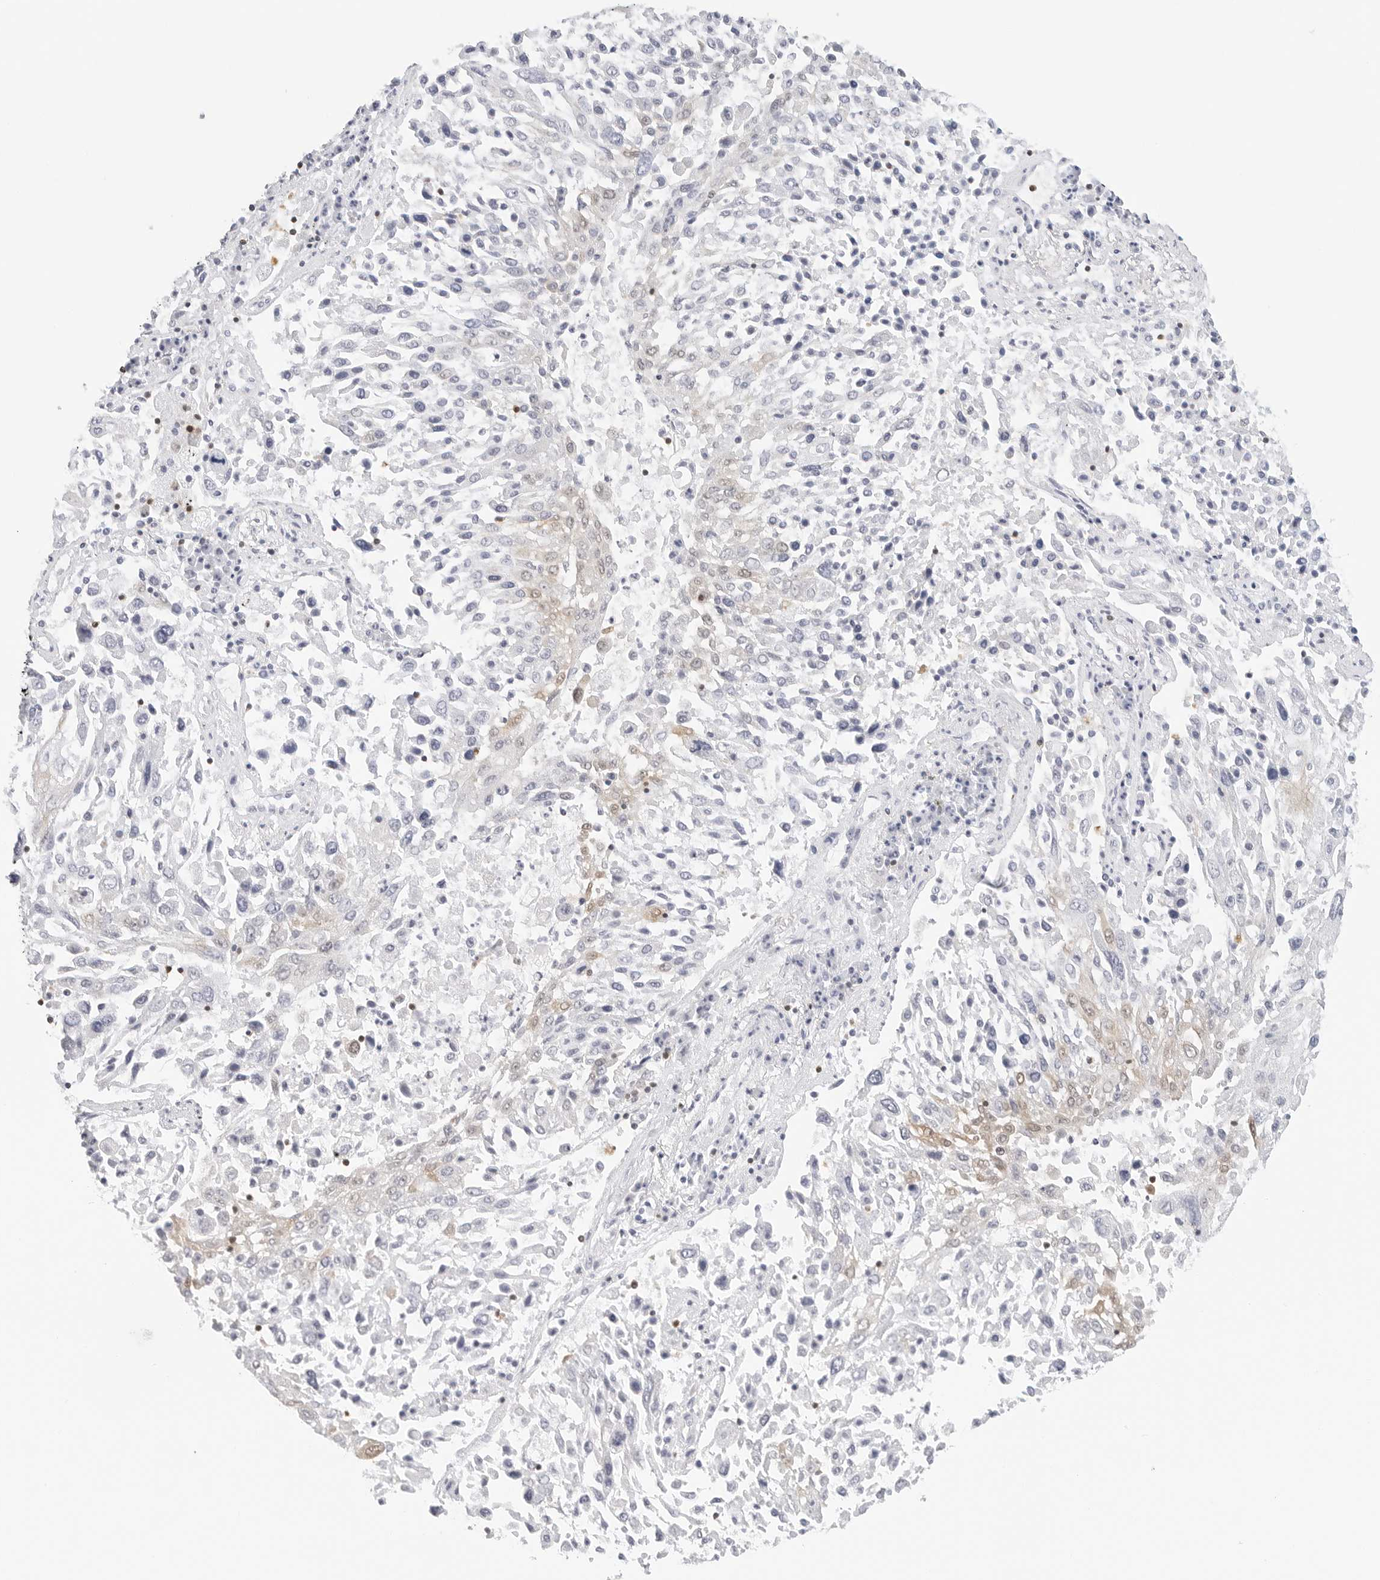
{"staining": {"intensity": "weak", "quantity": "<25%", "location": "cytoplasmic/membranous"}, "tissue": "lung cancer", "cell_type": "Tumor cells", "image_type": "cancer", "snomed": [{"axis": "morphology", "description": "Squamous cell carcinoma, NOS"}, {"axis": "topography", "description": "Lung"}], "caption": "This is a micrograph of immunohistochemistry staining of squamous cell carcinoma (lung), which shows no expression in tumor cells.", "gene": "SLC9A3R1", "patient": {"sex": "male", "age": 65}}